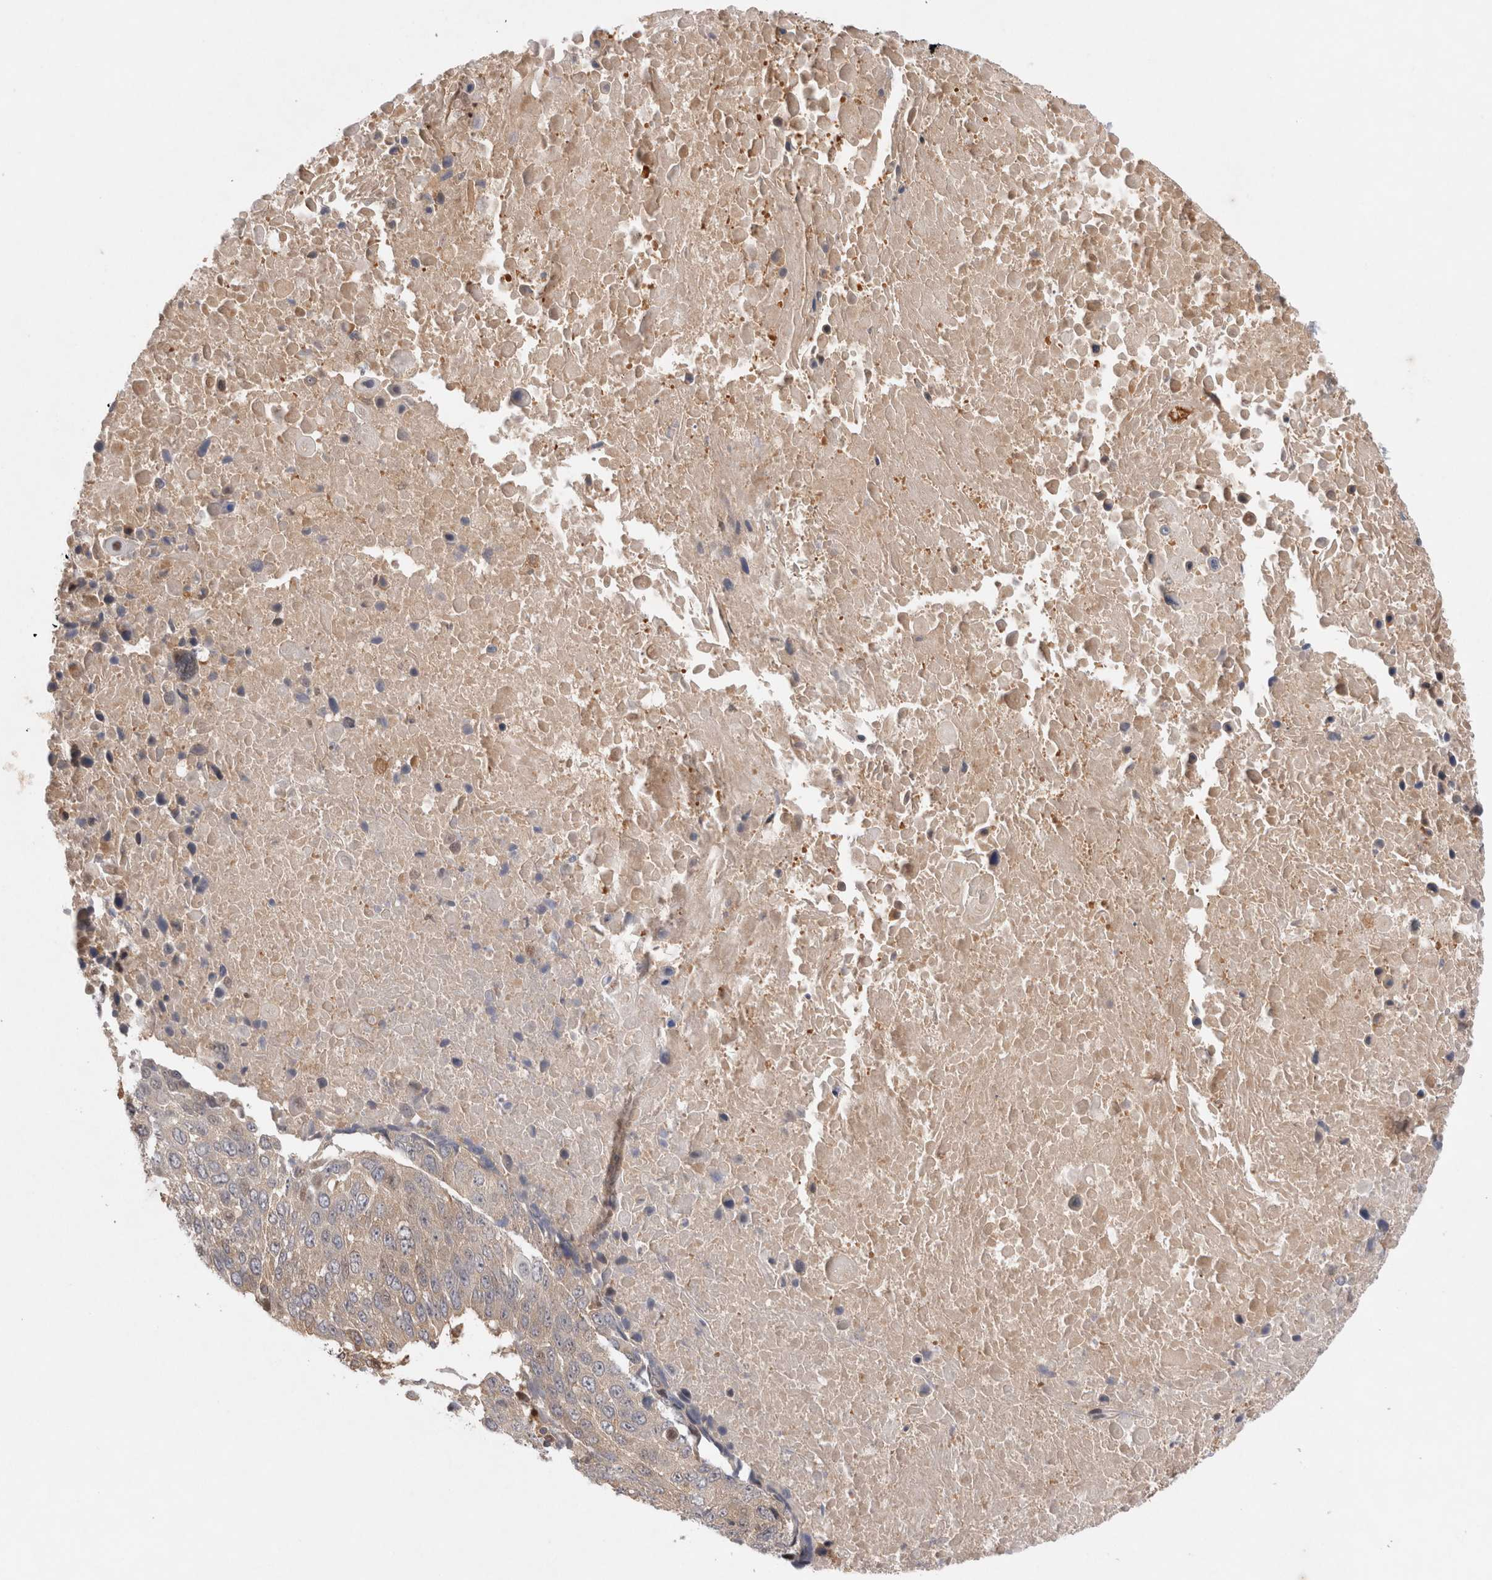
{"staining": {"intensity": "weak", "quantity": "<25%", "location": "cytoplasmic/membranous"}, "tissue": "lung cancer", "cell_type": "Tumor cells", "image_type": "cancer", "snomed": [{"axis": "morphology", "description": "Squamous cell carcinoma, NOS"}, {"axis": "topography", "description": "Lung"}], "caption": "Immunohistochemistry (IHC) of human lung cancer shows no positivity in tumor cells.", "gene": "HTT", "patient": {"sex": "male", "age": 66}}